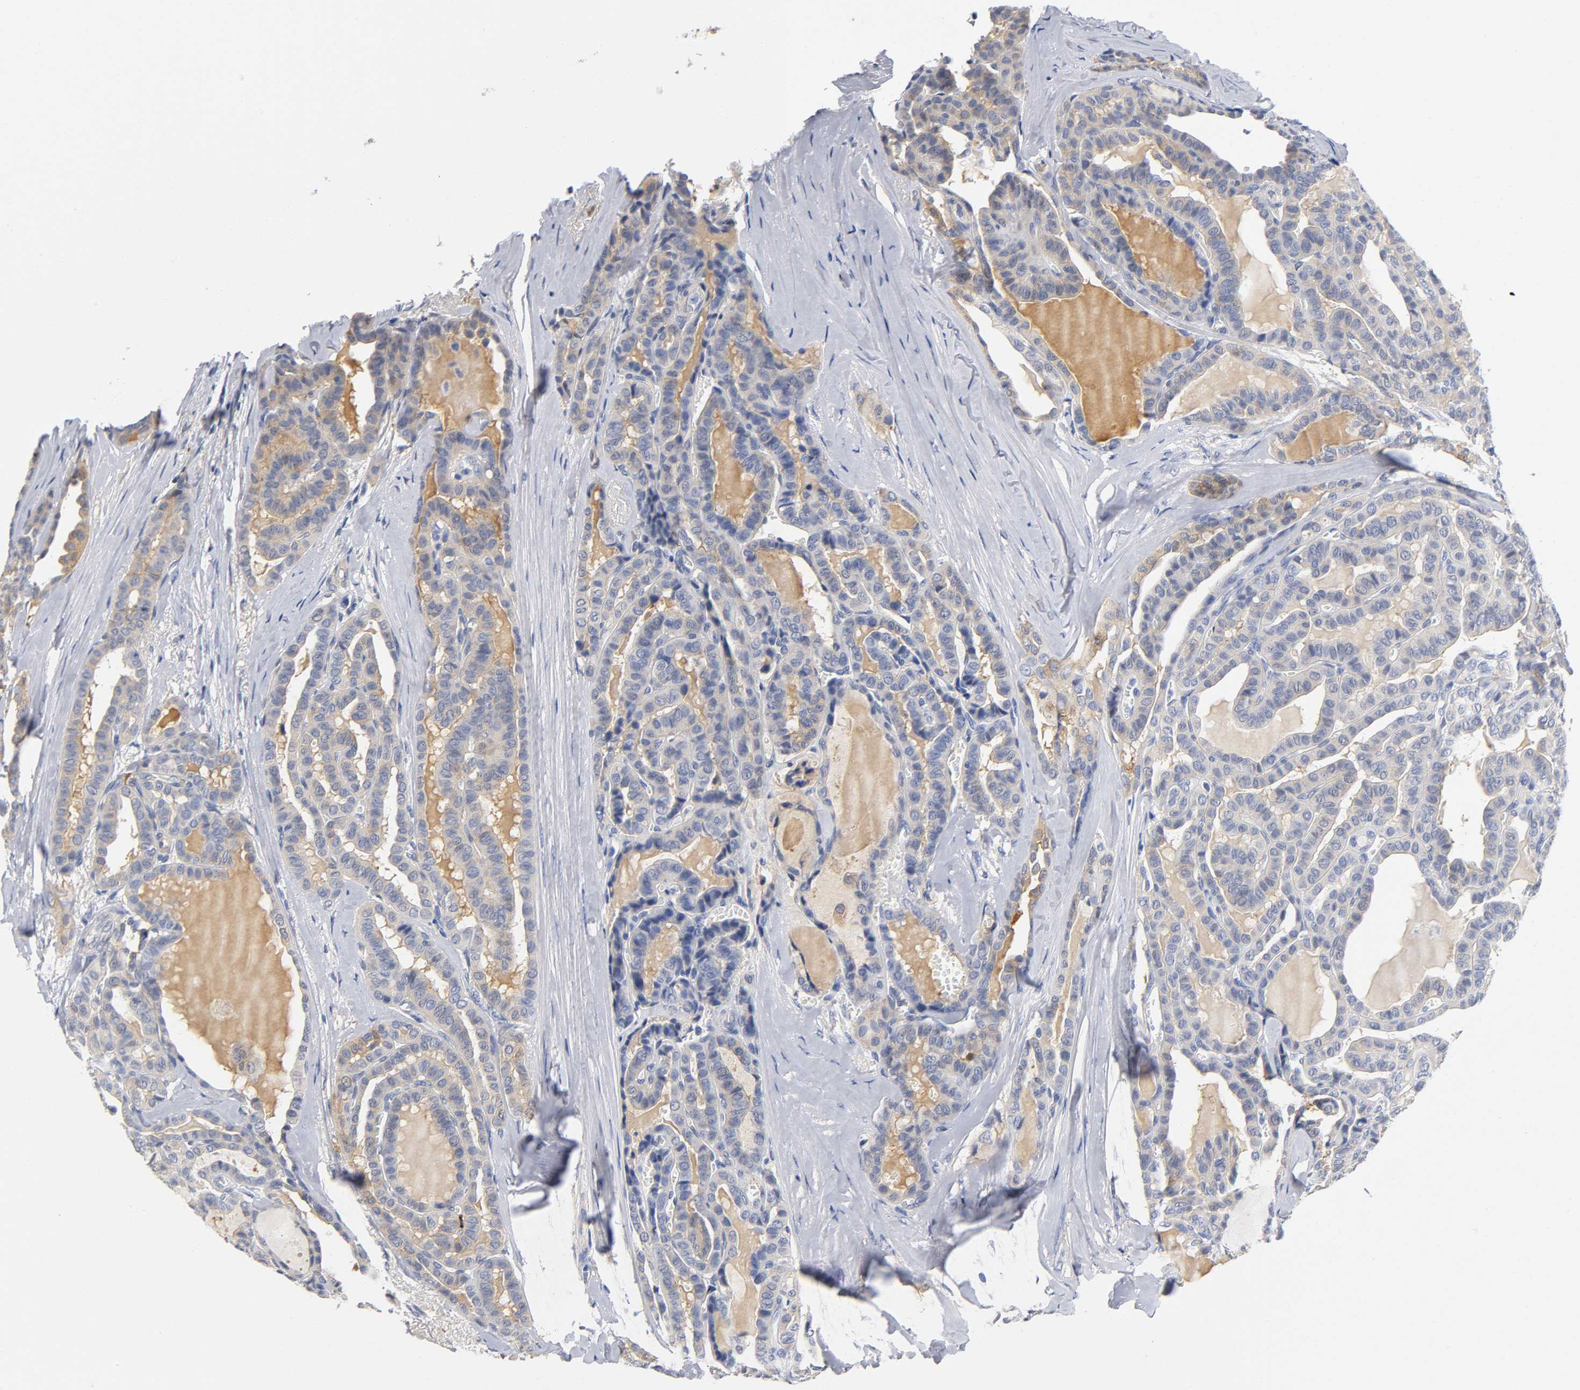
{"staining": {"intensity": "moderate", "quantity": "25%-75%", "location": "cytoplasmic/membranous"}, "tissue": "thyroid cancer", "cell_type": "Tumor cells", "image_type": "cancer", "snomed": [{"axis": "morphology", "description": "Carcinoma, NOS"}, {"axis": "topography", "description": "Thyroid gland"}], "caption": "Brown immunohistochemical staining in thyroid carcinoma shows moderate cytoplasmic/membranous staining in approximately 25%-75% of tumor cells. Nuclei are stained in blue.", "gene": "TNC", "patient": {"sex": "female", "age": 91}}